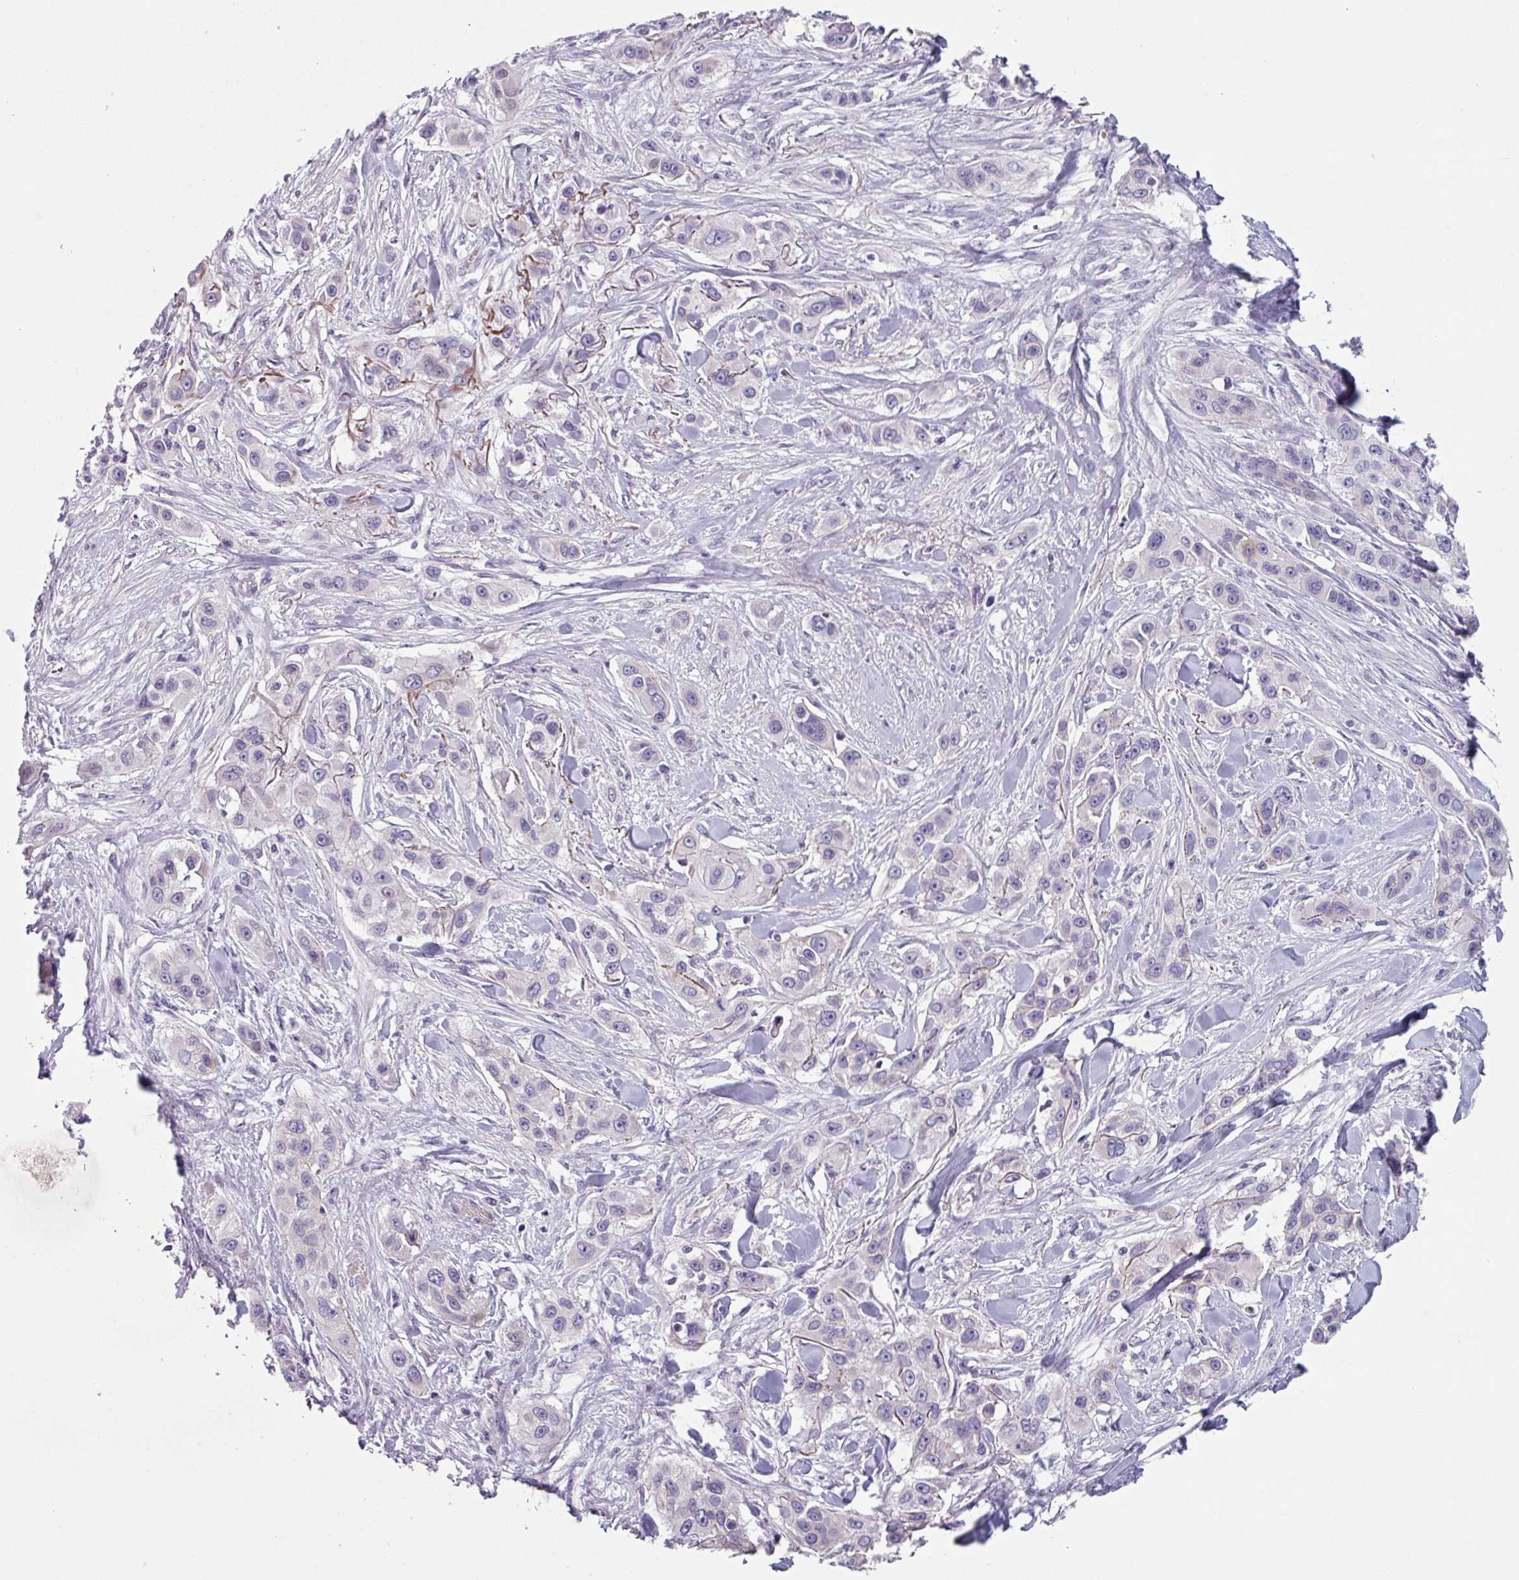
{"staining": {"intensity": "negative", "quantity": "none", "location": "none"}, "tissue": "skin cancer", "cell_type": "Tumor cells", "image_type": "cancer", "snomed": [{"axis": "morphology", "description": "Squamous cell carcinoma, NOS"}, {"axis": "topography", "description": "Skin"}], "caption": "Human skin squamous cell carcinoma stained for a protein using immunohistochemistry (IHC) shows no positivity in tumor cells.", "gene": "TMEM132A", "patient": {"sex": "male", "age": 63}}